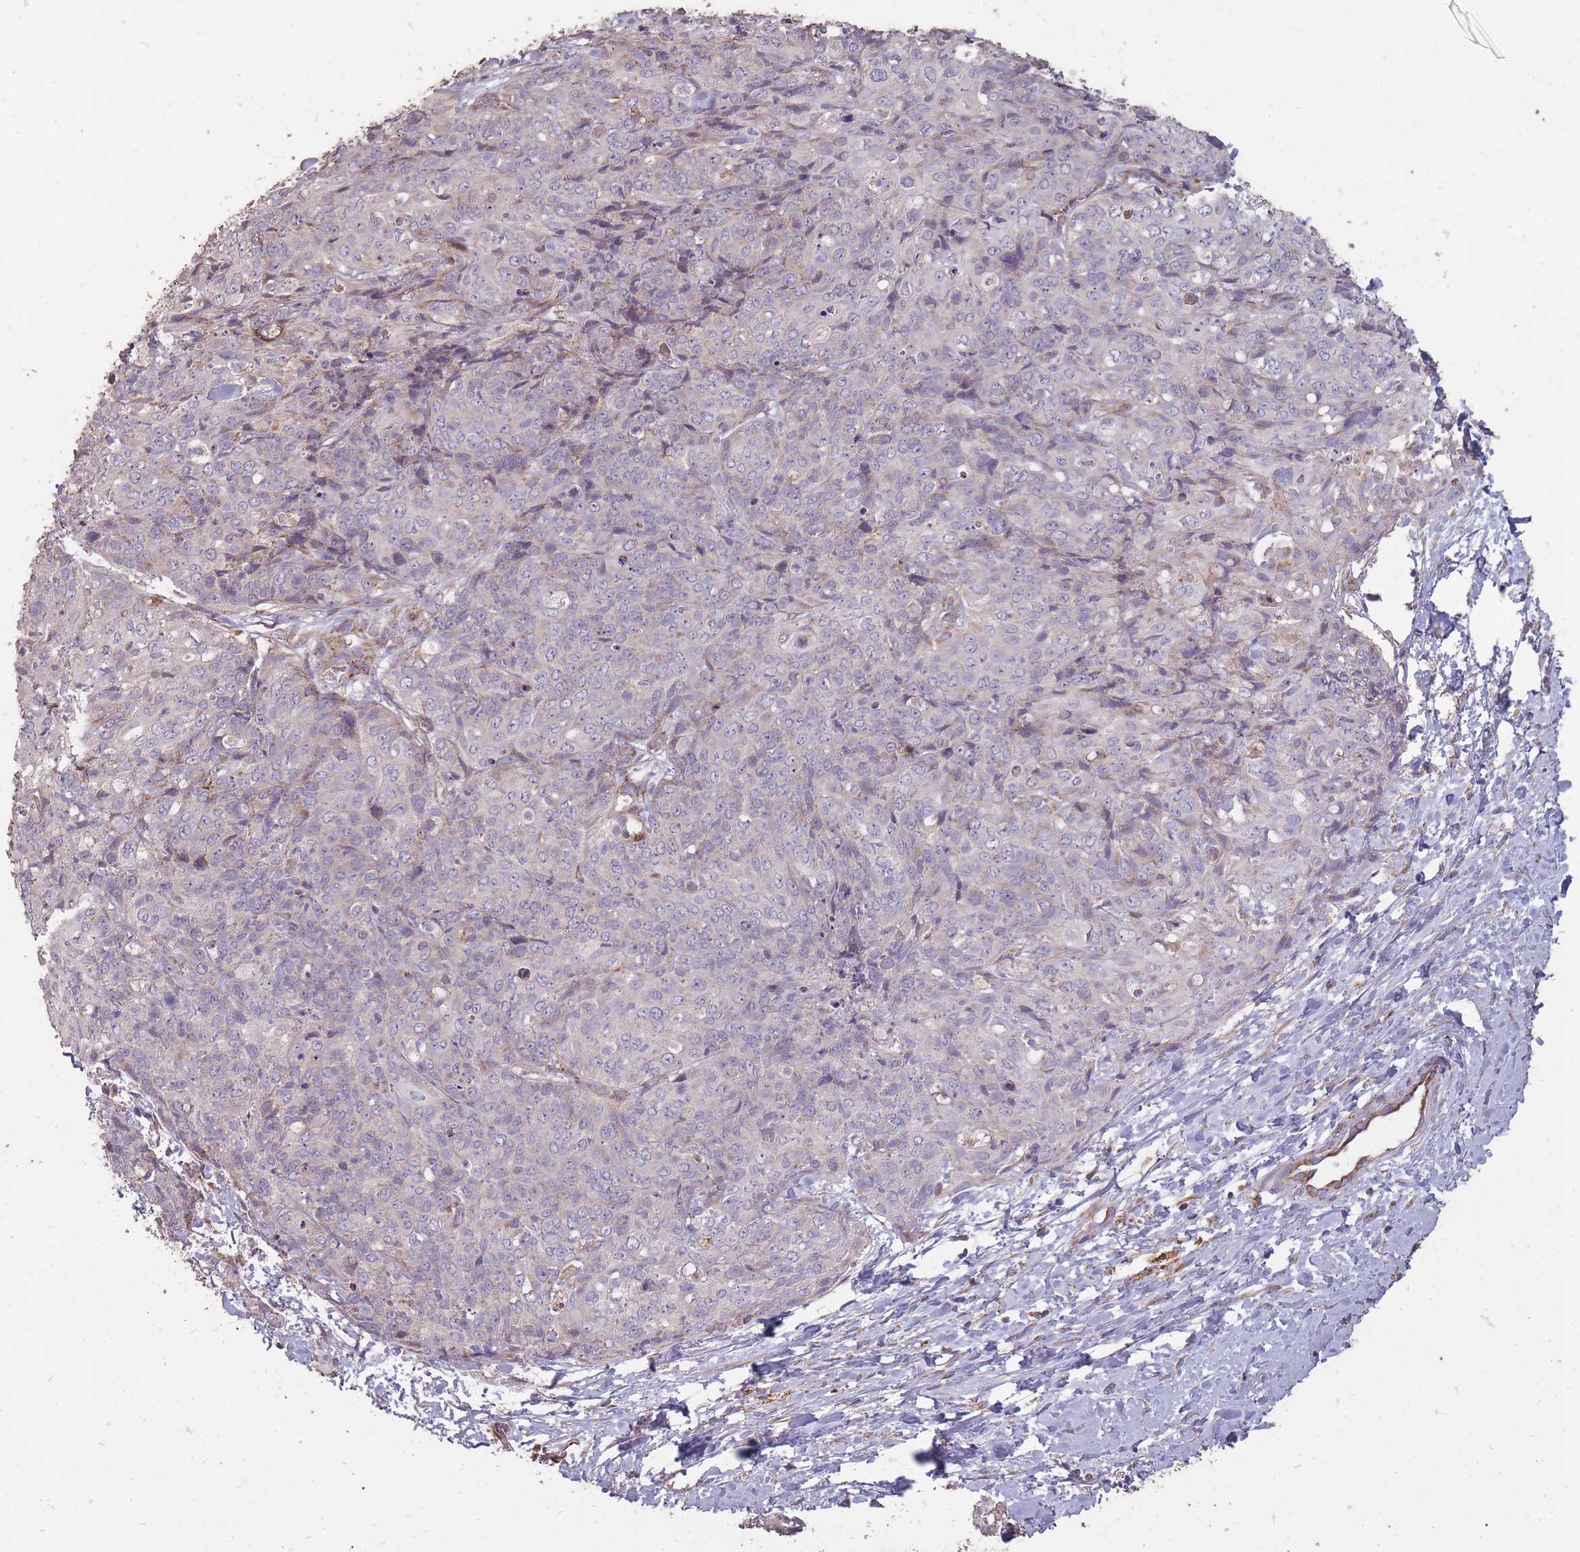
{"staining": {"intensity": "negative", "quantity": "none", "location": "none"}, "tissue": "skin cancer", "cell_type": "Tumor cells", "image_type": "cancer", "snomed": [{"axis": "morphology", "description": "Squamous cell carcinoma, NOS"}, {"axis": "topography", "description": "Skin"}, {"axis": "topography", "description": "Vulva"}], "caption": "Skin squamous cell carcinoma was stained to show a protein in brown. There is no significant expression in tumor cells.", "gene": "CNOT8", "patient": {"sex": "female", "age": 85}}